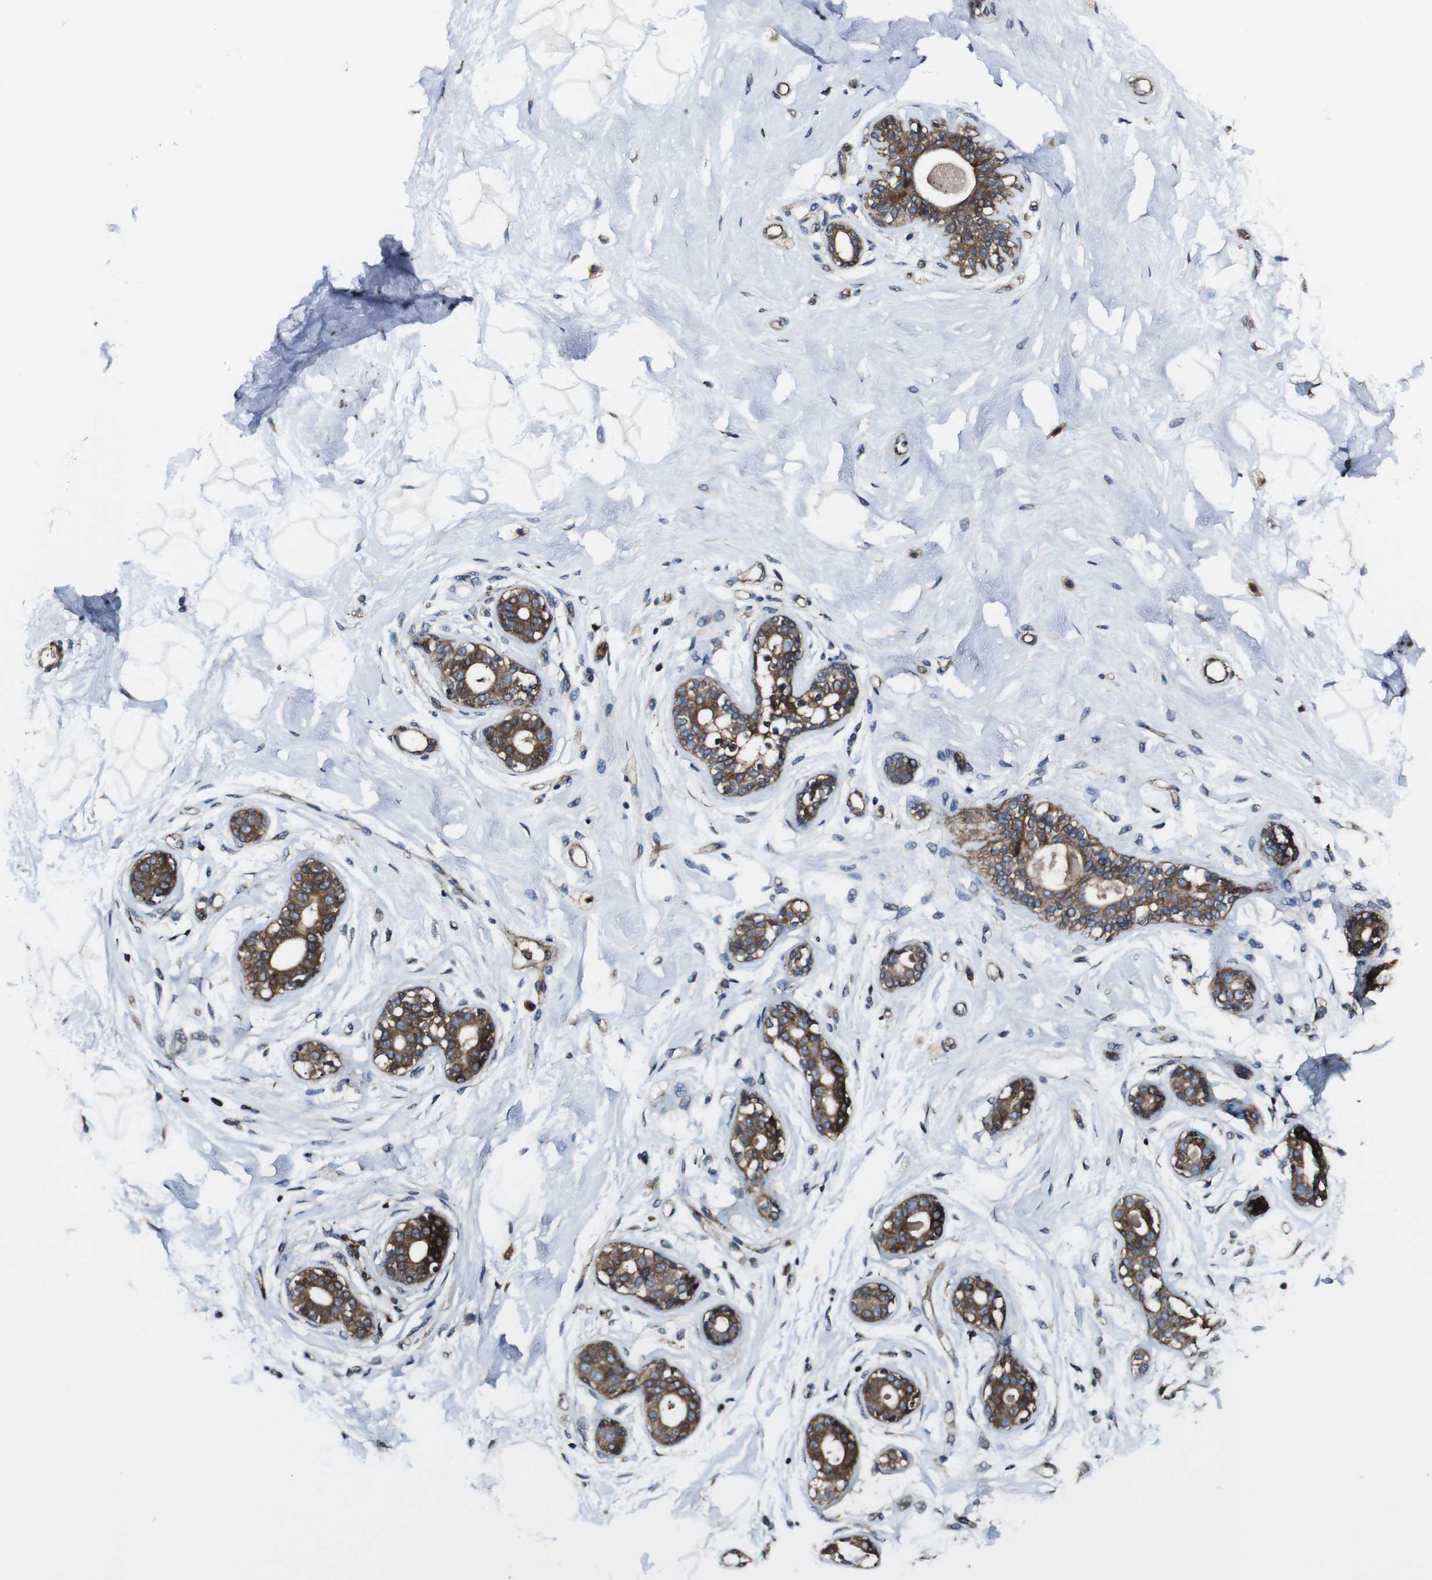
{"staining": {"intensity": "negative", "quantity": "none", "location": "none"}, "tissue": "breast", "cell_type": "Adipocytes", "image_type": "normal", "snomed": [{"axis": "morphology", "description": "Normal tissue, NOS"}, {"axis": "topography", "description": "Breast"}], "caption": "Image shows no protein positivity in adipocytes of unremarkable breast. Nuclei are stained in blue.", "gene": "TNIK", "patient": {"sex": "female", "age": 23}}